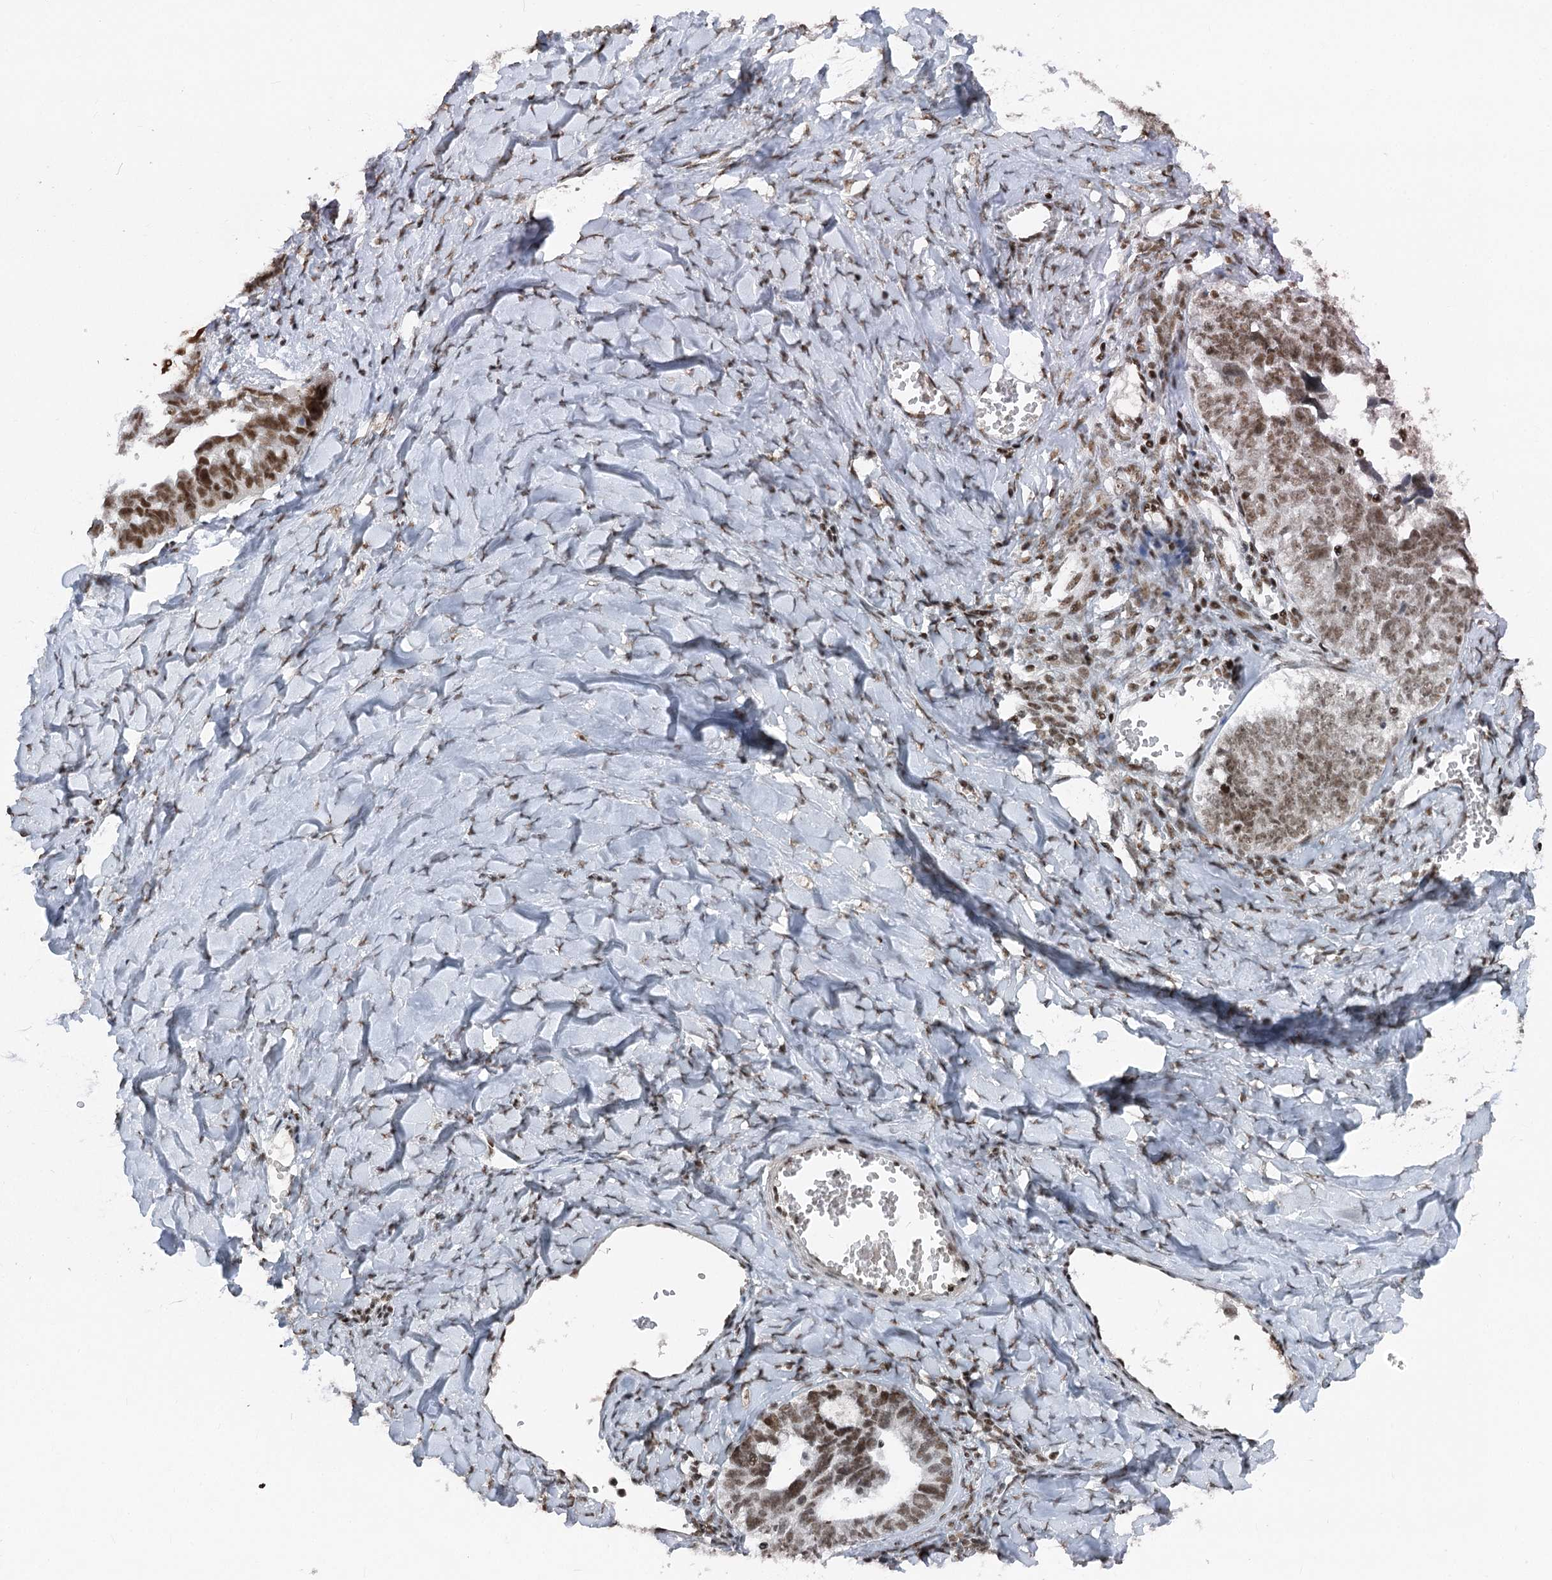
{"staining": {"intensity": "moderate", "quantity": ">75%", "location": "nuclear"}, "tissue": "ovarian cancer", "cell_type": "Tumor cells", "image_type": "cancer", "snomed": [{"axis": "morphology", "description": "Cystadenocarcinoma, serous, NOS"}, {"axis": "topography", "description": "Ovary"}], "caption": "Tumor cells display moderate nuclear positivity in about >75% of cells in ovarian cancer (serous cystadenocarcinoma).", "gene": "CGGBP1", "patient": {"sex": "female", "age": 79}}